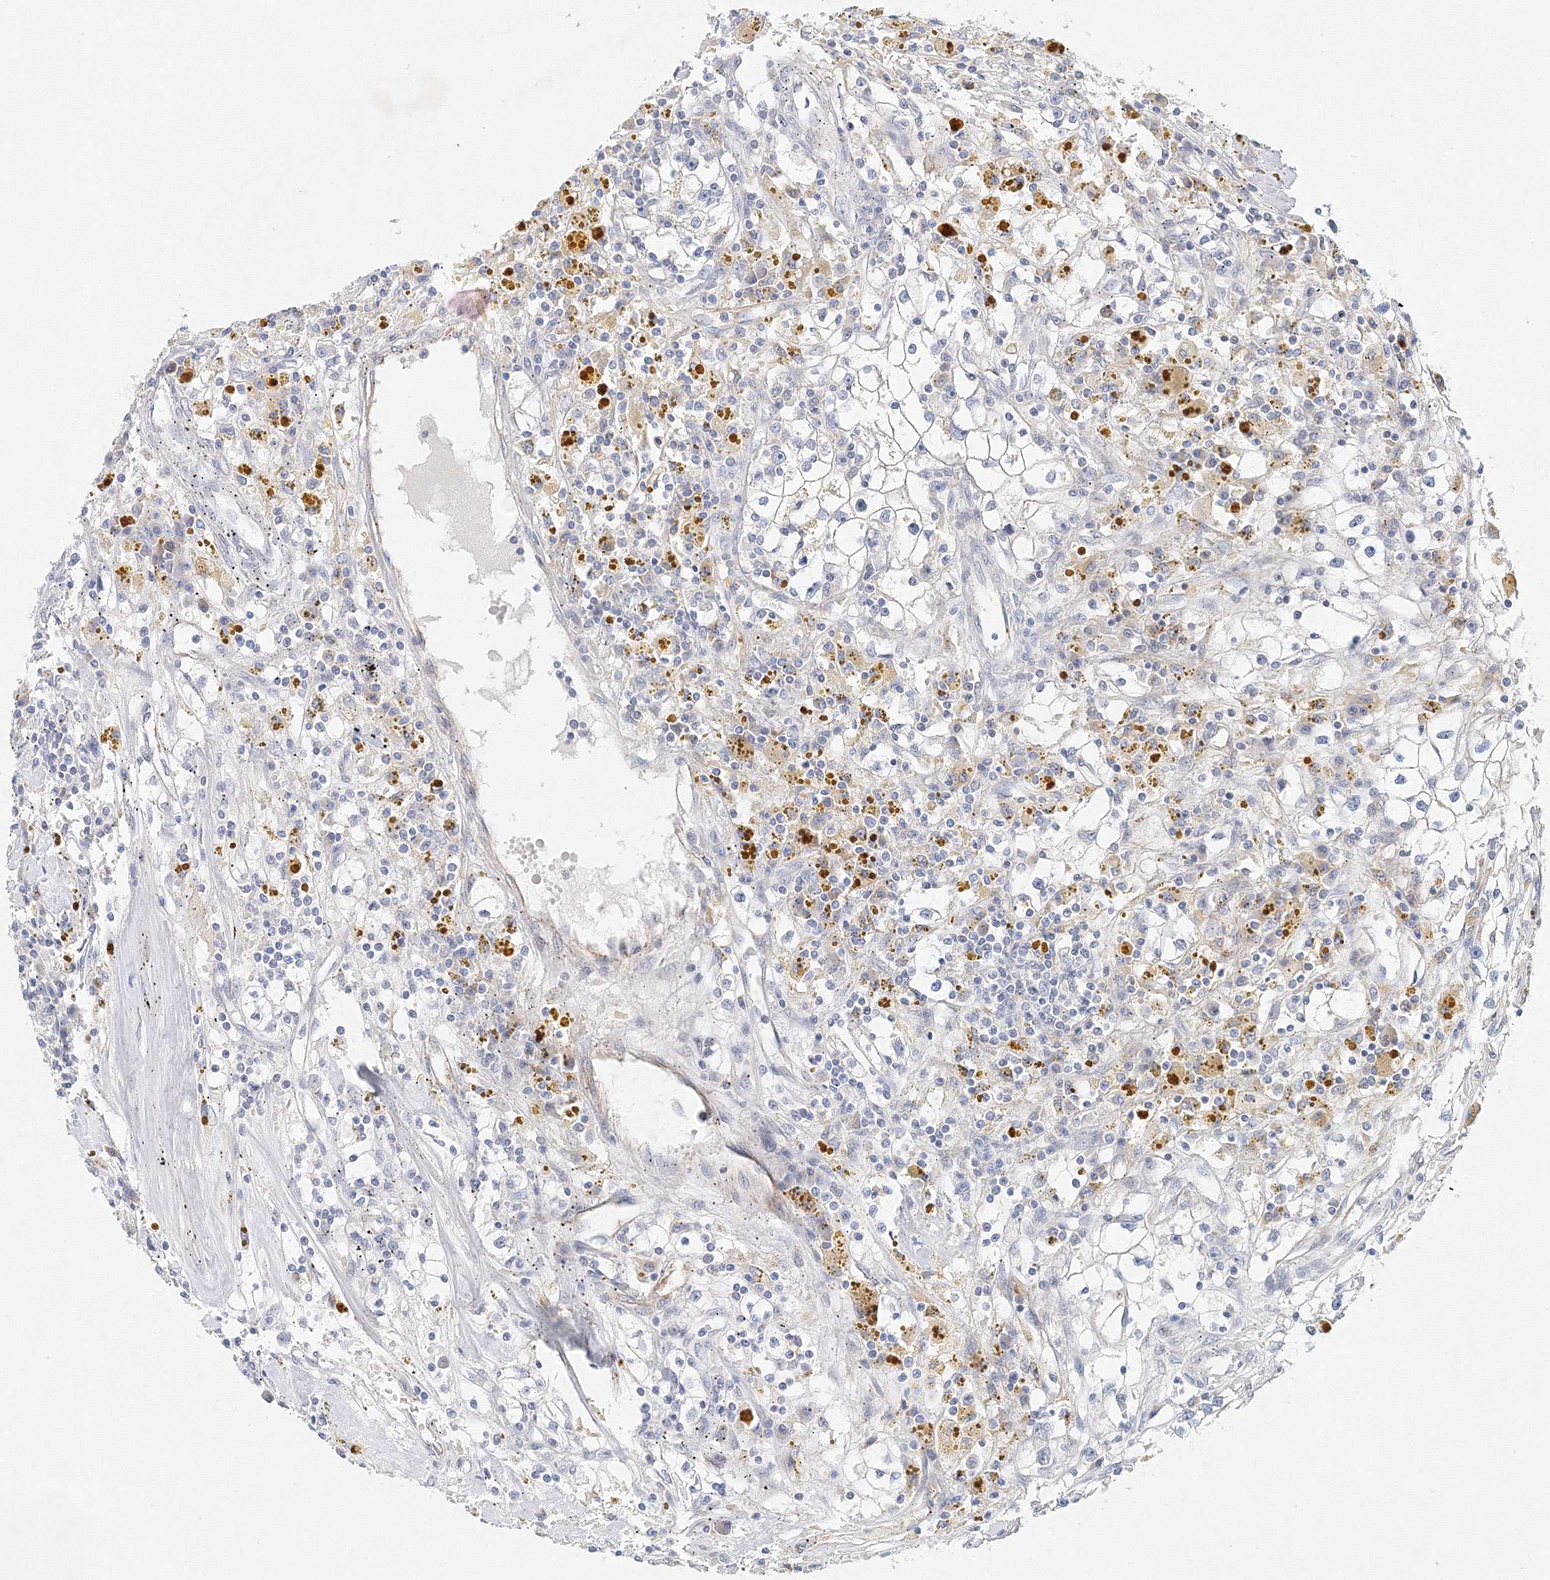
{"staining": {"intensity": "negative", "quantity": "none", "location": "none"}, "tissue": "renal cancer", "cell_type": "Tumor cells", "image_type": "cancer", "snomed": [{"axis": "morphology", "description": "Adenocarcinoma, NOS"}, {"axis": "topography", "description": "Kidney"}], "caption": "A histopathology image of adenocarcinoma (renal) stained for a protein exhibits no brown staining in tumor cells.", "gene": "WDR49", "patient": {"sex": "male", "age": 56}}